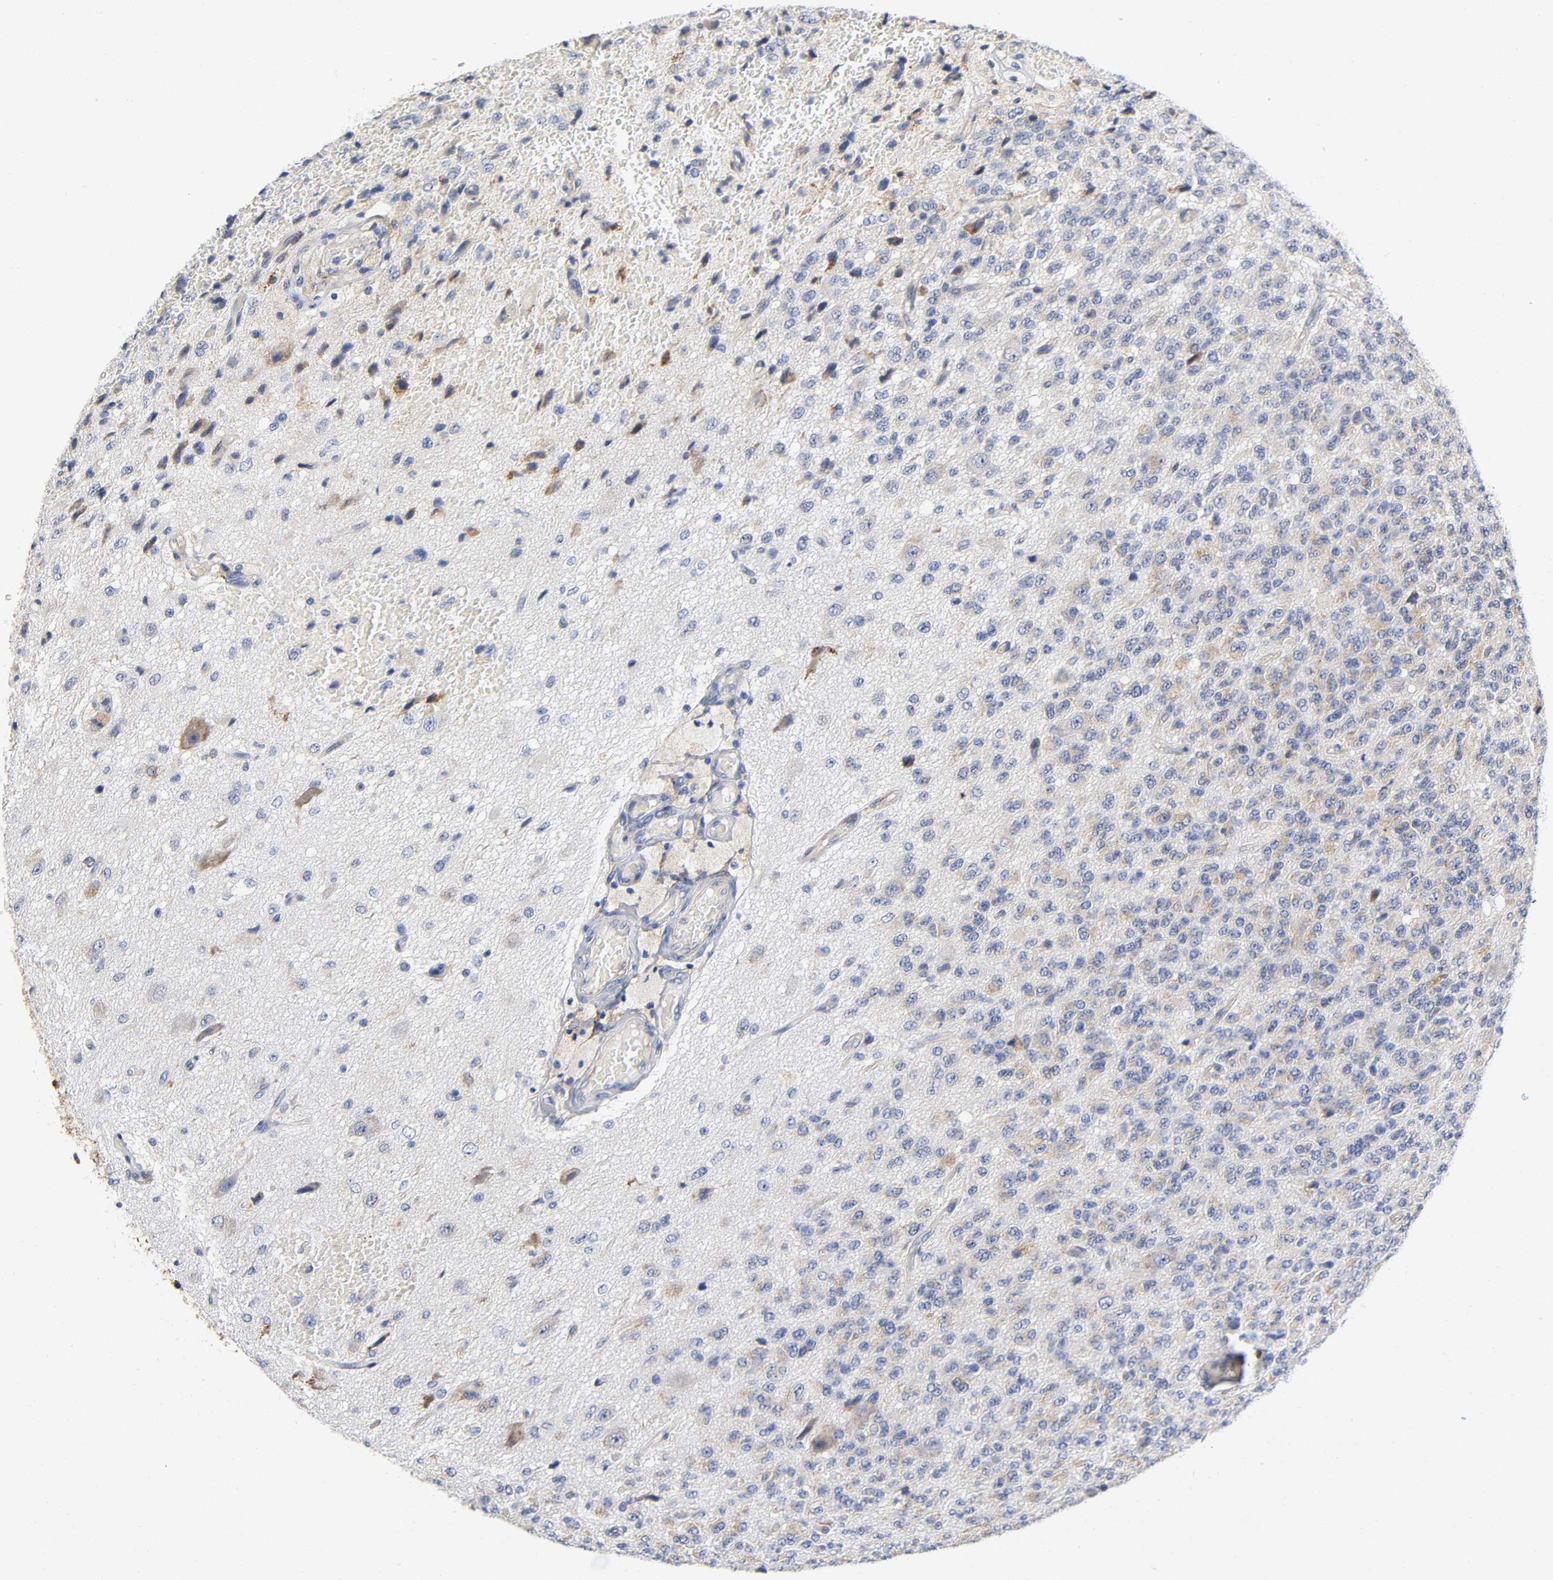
{"staining": {"intensity": "moderate", "quantity": "25%-75%", "location": "cytoplasmic/membranous"}, "tissue": "glioma", "cell_type": "Tumor cells", "image_type": "cancer", "snomed": [{"axis": "morphology", "description": "Glioma, malignant, High grade"}, {"axis": "topography", "description": "pancreas cauda"}], "caption": "A medium amount of moderate cytoplasmic/membranous positivity is identified in about 25%-75% of tumor cells in malignant high-grade glioma tissue. (DAB (3,3'-diaminobenzidine) = brown stain, brightfield microscopy at high magnification).", "gene": "SOS2", "patient": {"sex": "male", "age": 60}}